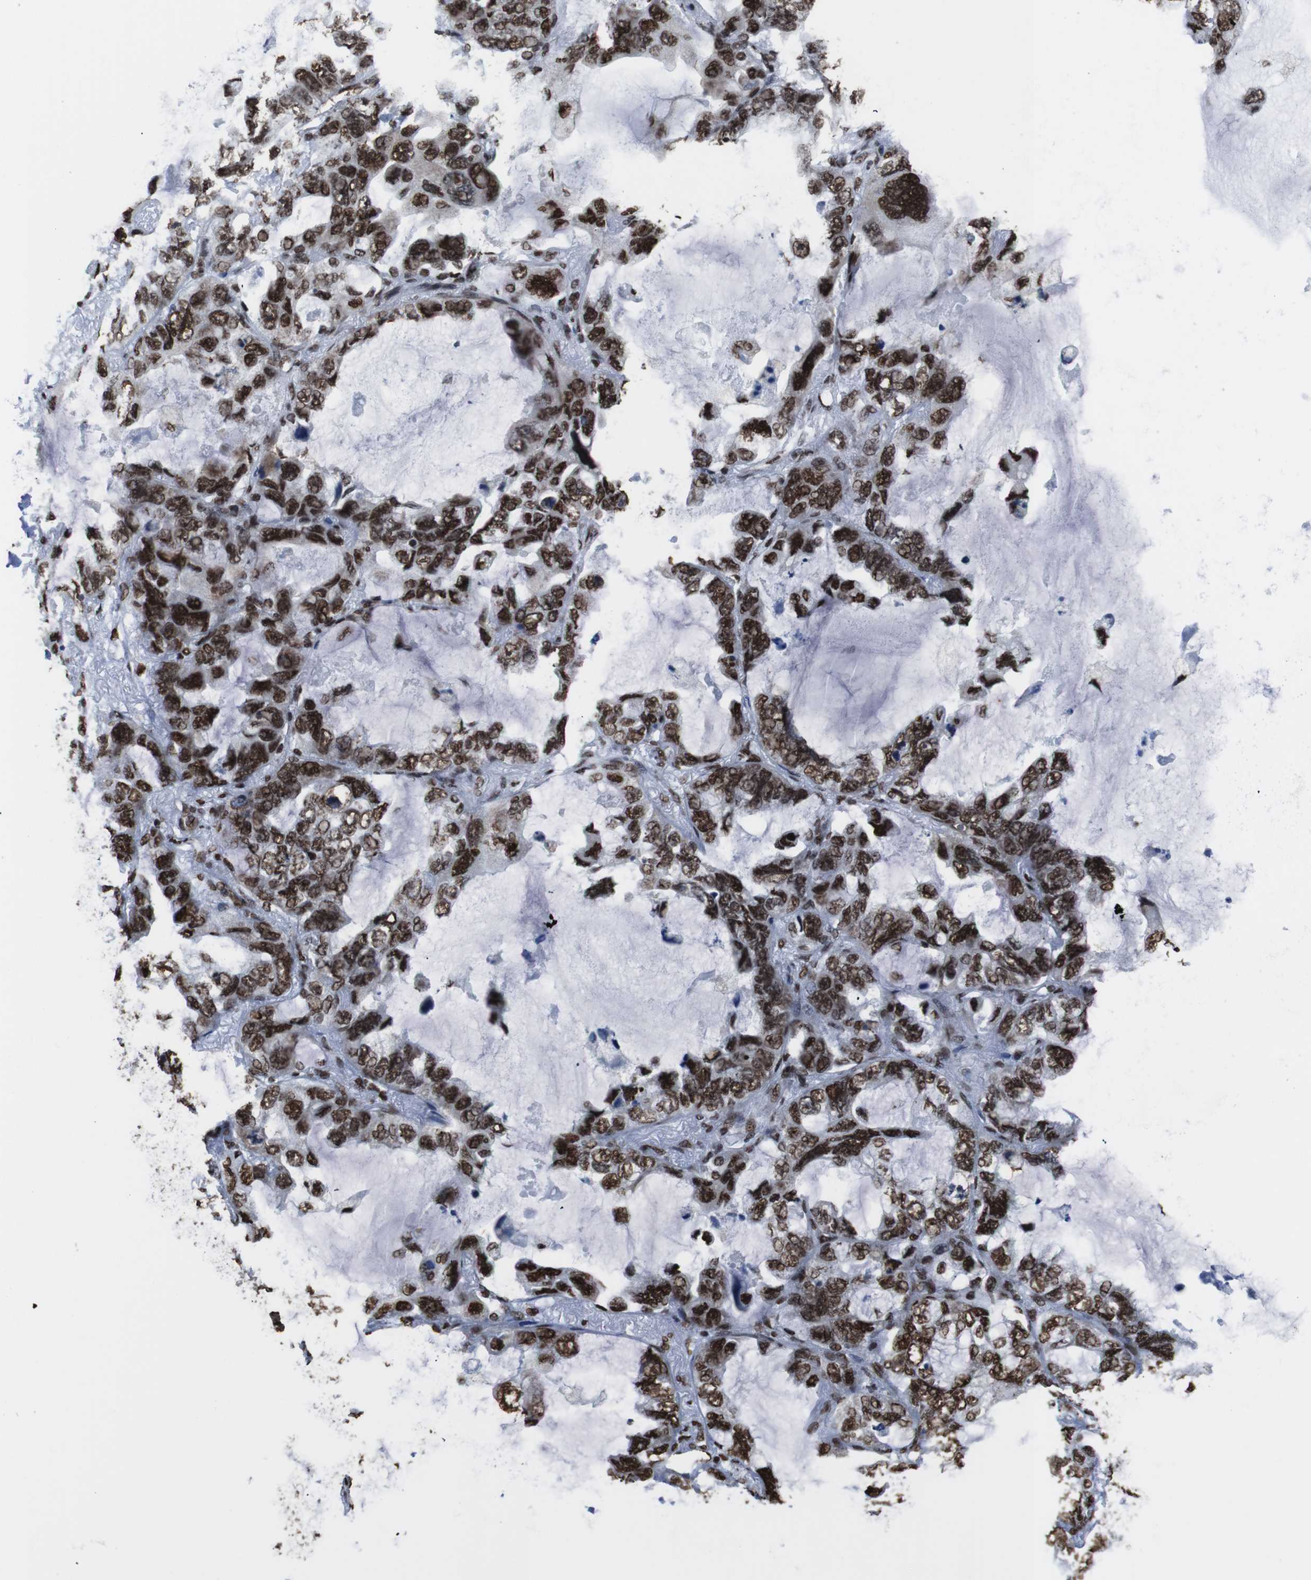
{"staining": {"intensity": "strong", "quantity": ">75%", "location": "nuclear"}, "tissue": "lung cancer", "cell_type": "Tumor cells", "image_type": "cancer", "snomed": [{"axis": "morphology", "description": "Squamous cell carcinoma, NOS"}, {"axis": "topography", "description": "Lung"}], "caption": "Squamous cell carcinoma (lung) stained with DAB IHC demonstrates high levels of strong nuclear staining in about >75% of tumor cells.", "gene": "ROMO1", "patient": {"sex": "female", "age": 73}}